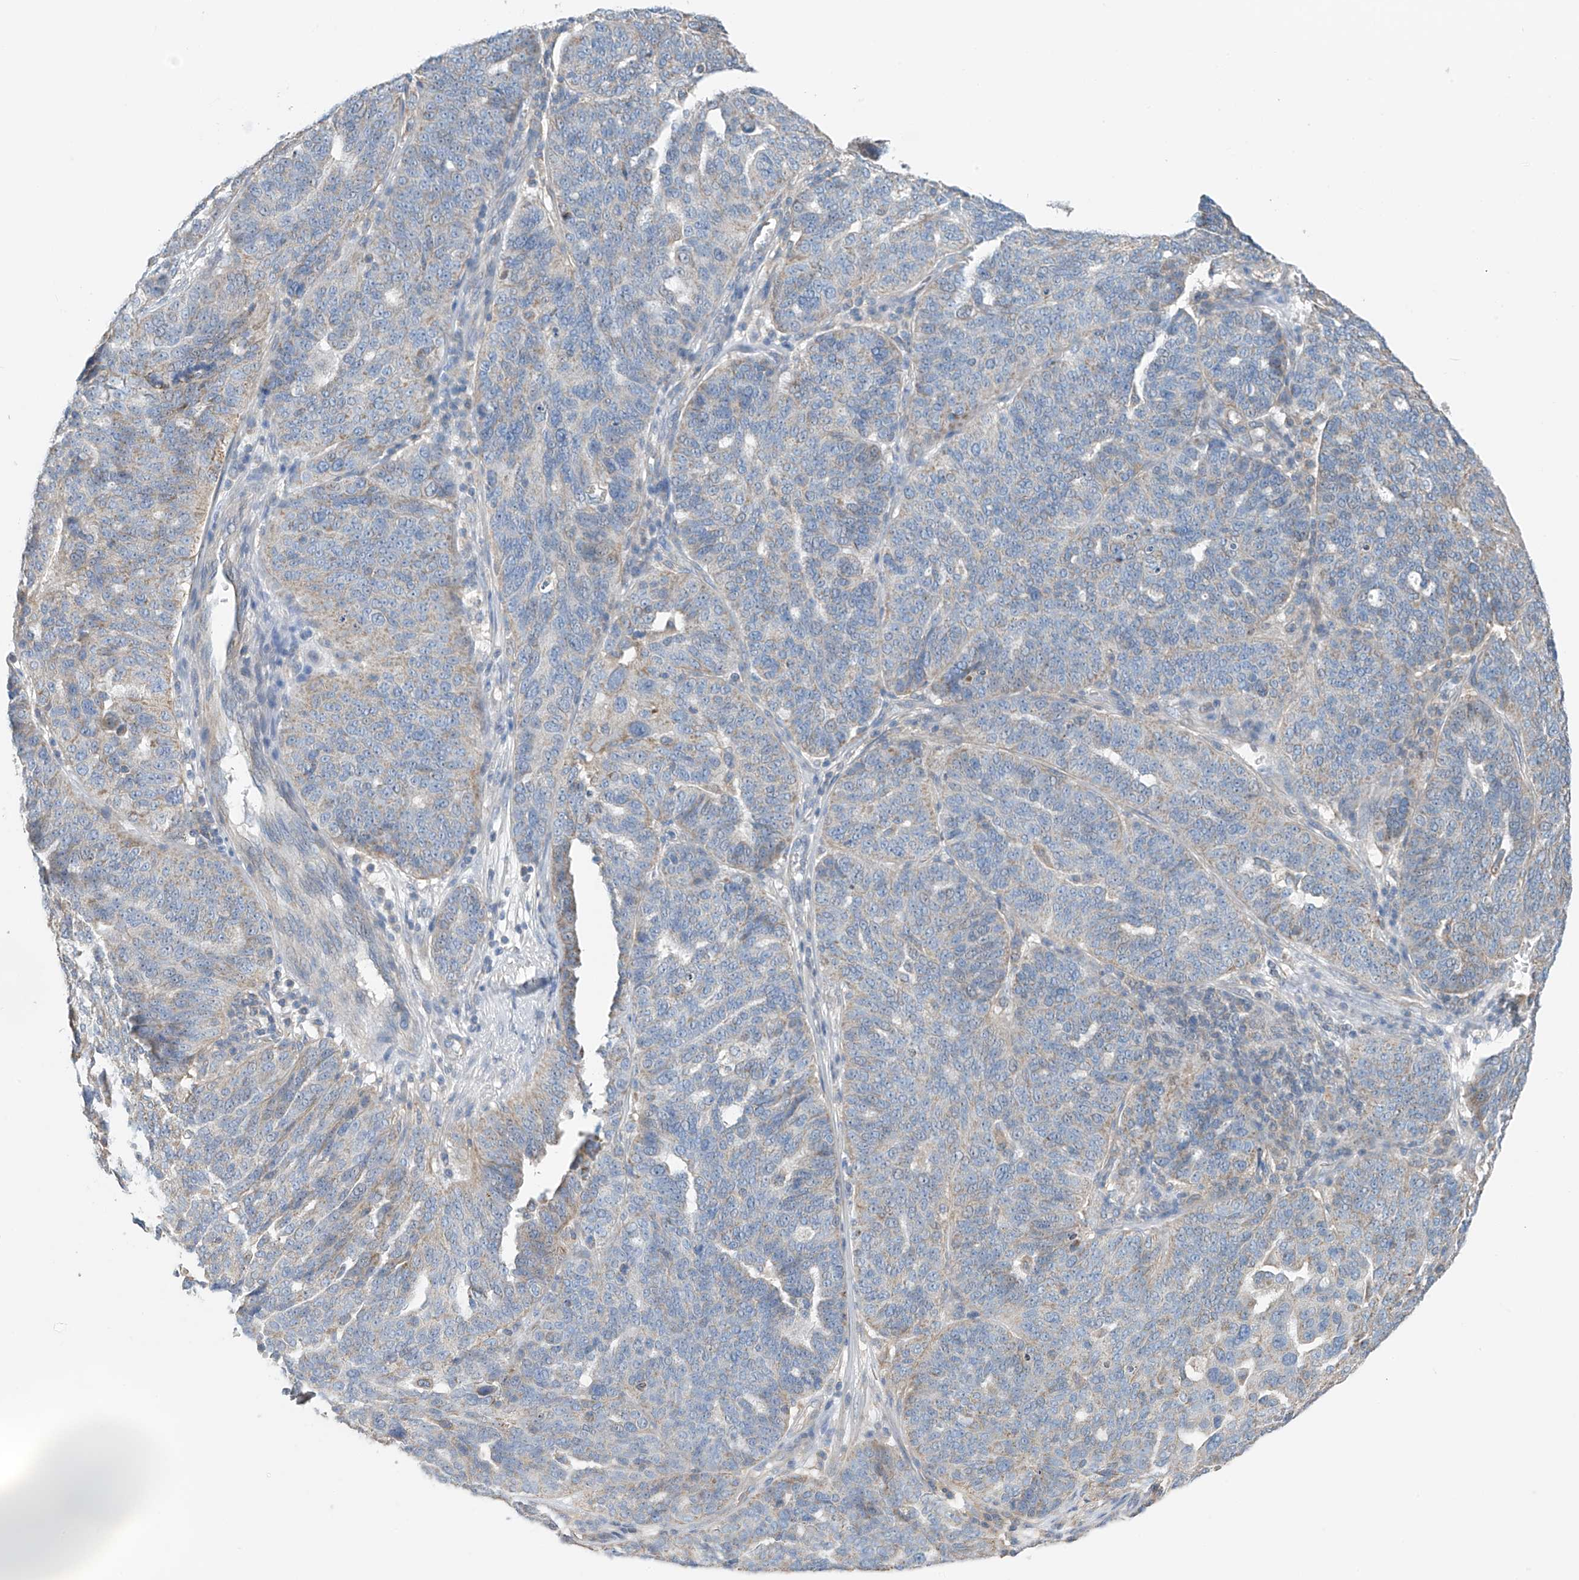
{"staining": {"intensity": "negative", "quantity": "none", "location": "none"}, "tissue": "ovarian cancer", "cell_type": "Tumor cells", "image_type": "cancer", "snomed": [{"axis": "morphology", "description": "Cystadenocarcinoma, serous, NOS"}, {"axis": "topography", "description": "Ovary"}], "caption": "This image is of serous cystadenocarcinoma (ovarian) stained with IHC to label a protein in brown with the nuclei are counter-stained blue. There is no staining in tumor cells.", "gene": "SYN3", "patient": {"sex": "female", "age": 59}}